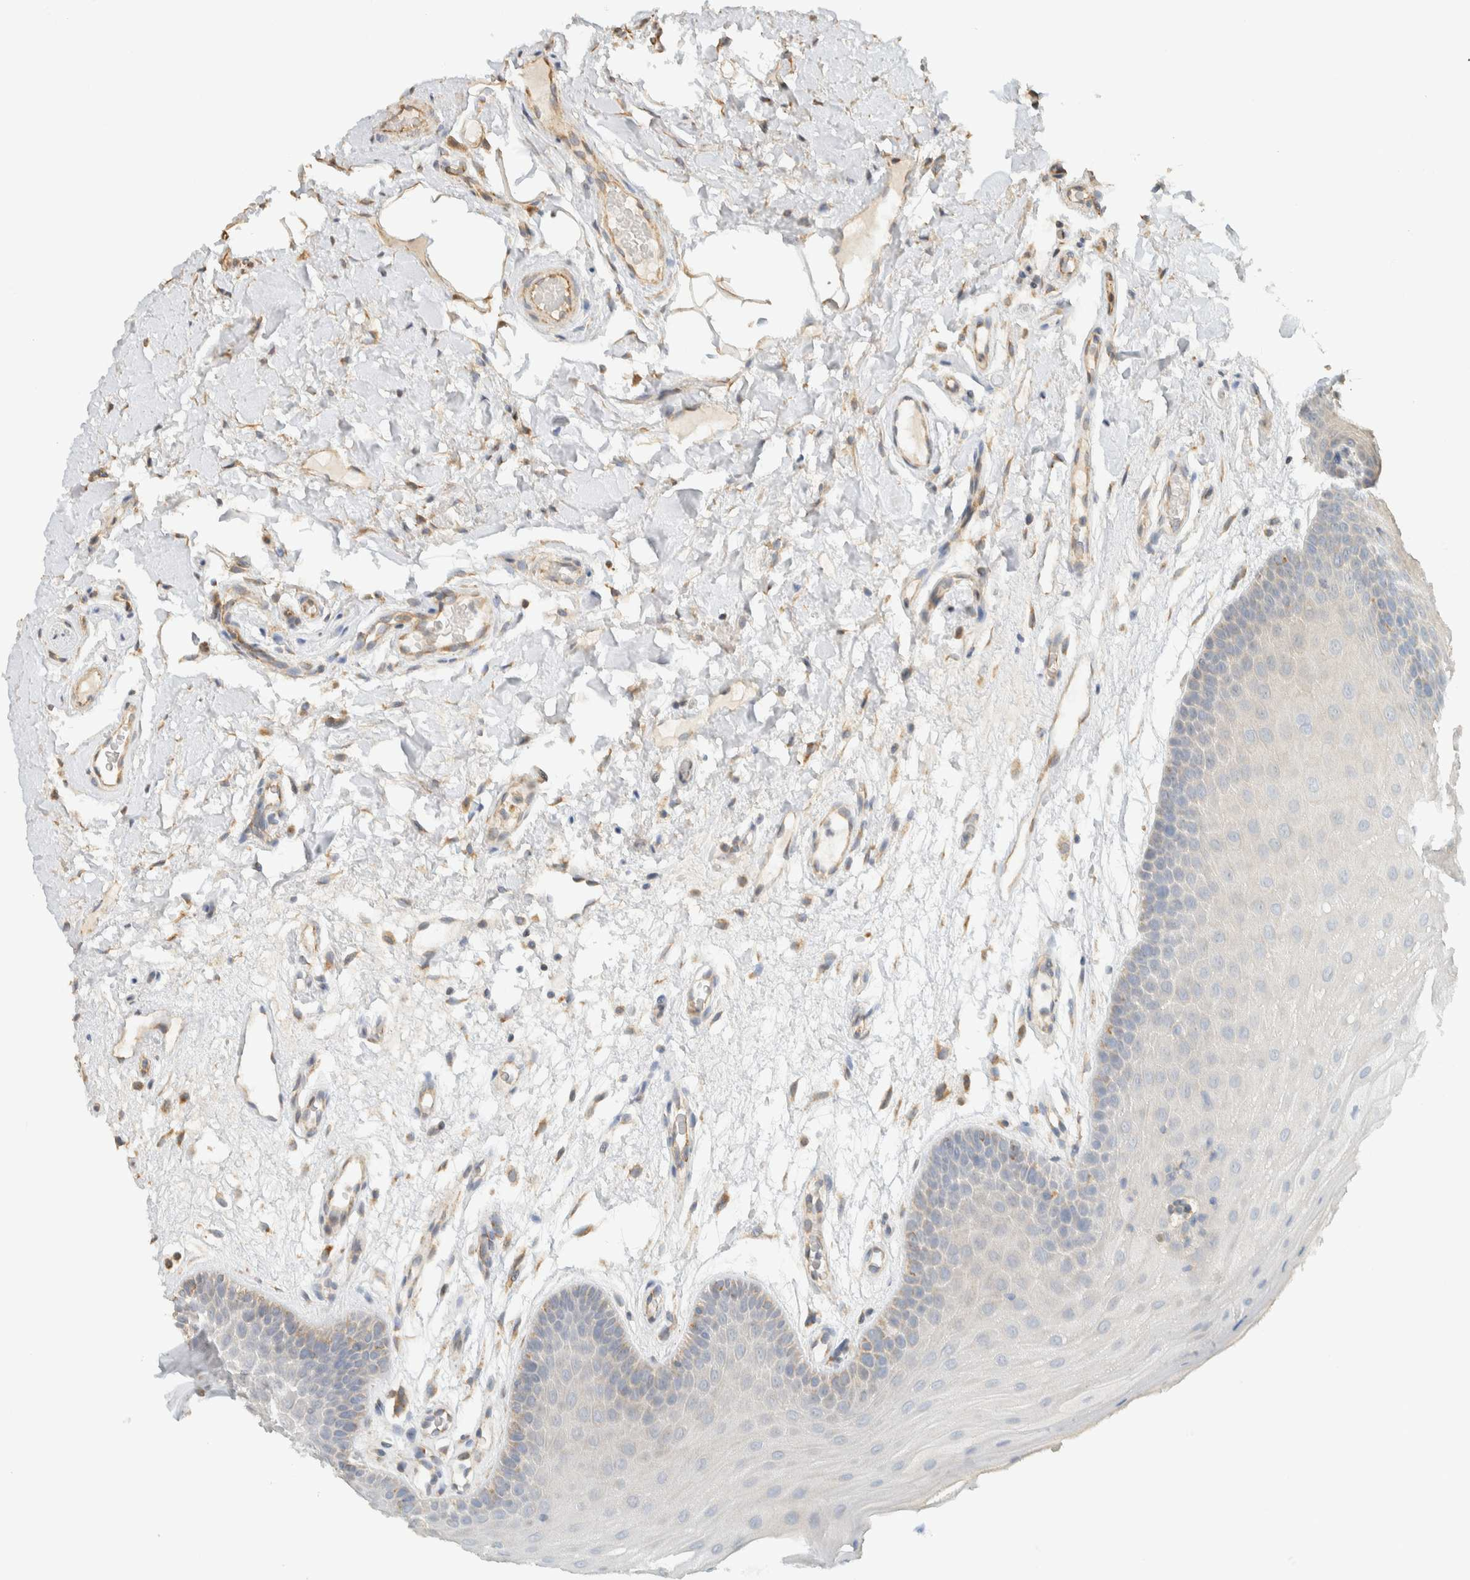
{"staining": {"intensity": "weak", "quantity": "<25%", "location": "cytoplasmic/membranous"}, "tissue": "oral mucosa", "cell_type": "Squamous epithelial cells", "image_type": "normal", "snomed": [{"axis": "morphology", "description": "Normal tissue, NOS"}, {"axis": "morphology", "description": "Squamous cell carcinoma, NOS"}, {"axis": "topography", "description": "Oral tissue"}, {"axis": "topography", "description": "Head-Neck"}], "caption": "Human oral mucosa stained for a protein using IHC reveals no staining in squamous epithelial cells.", "gene": "PDE7B", "patient": {"sex": "male", "age": 71}}